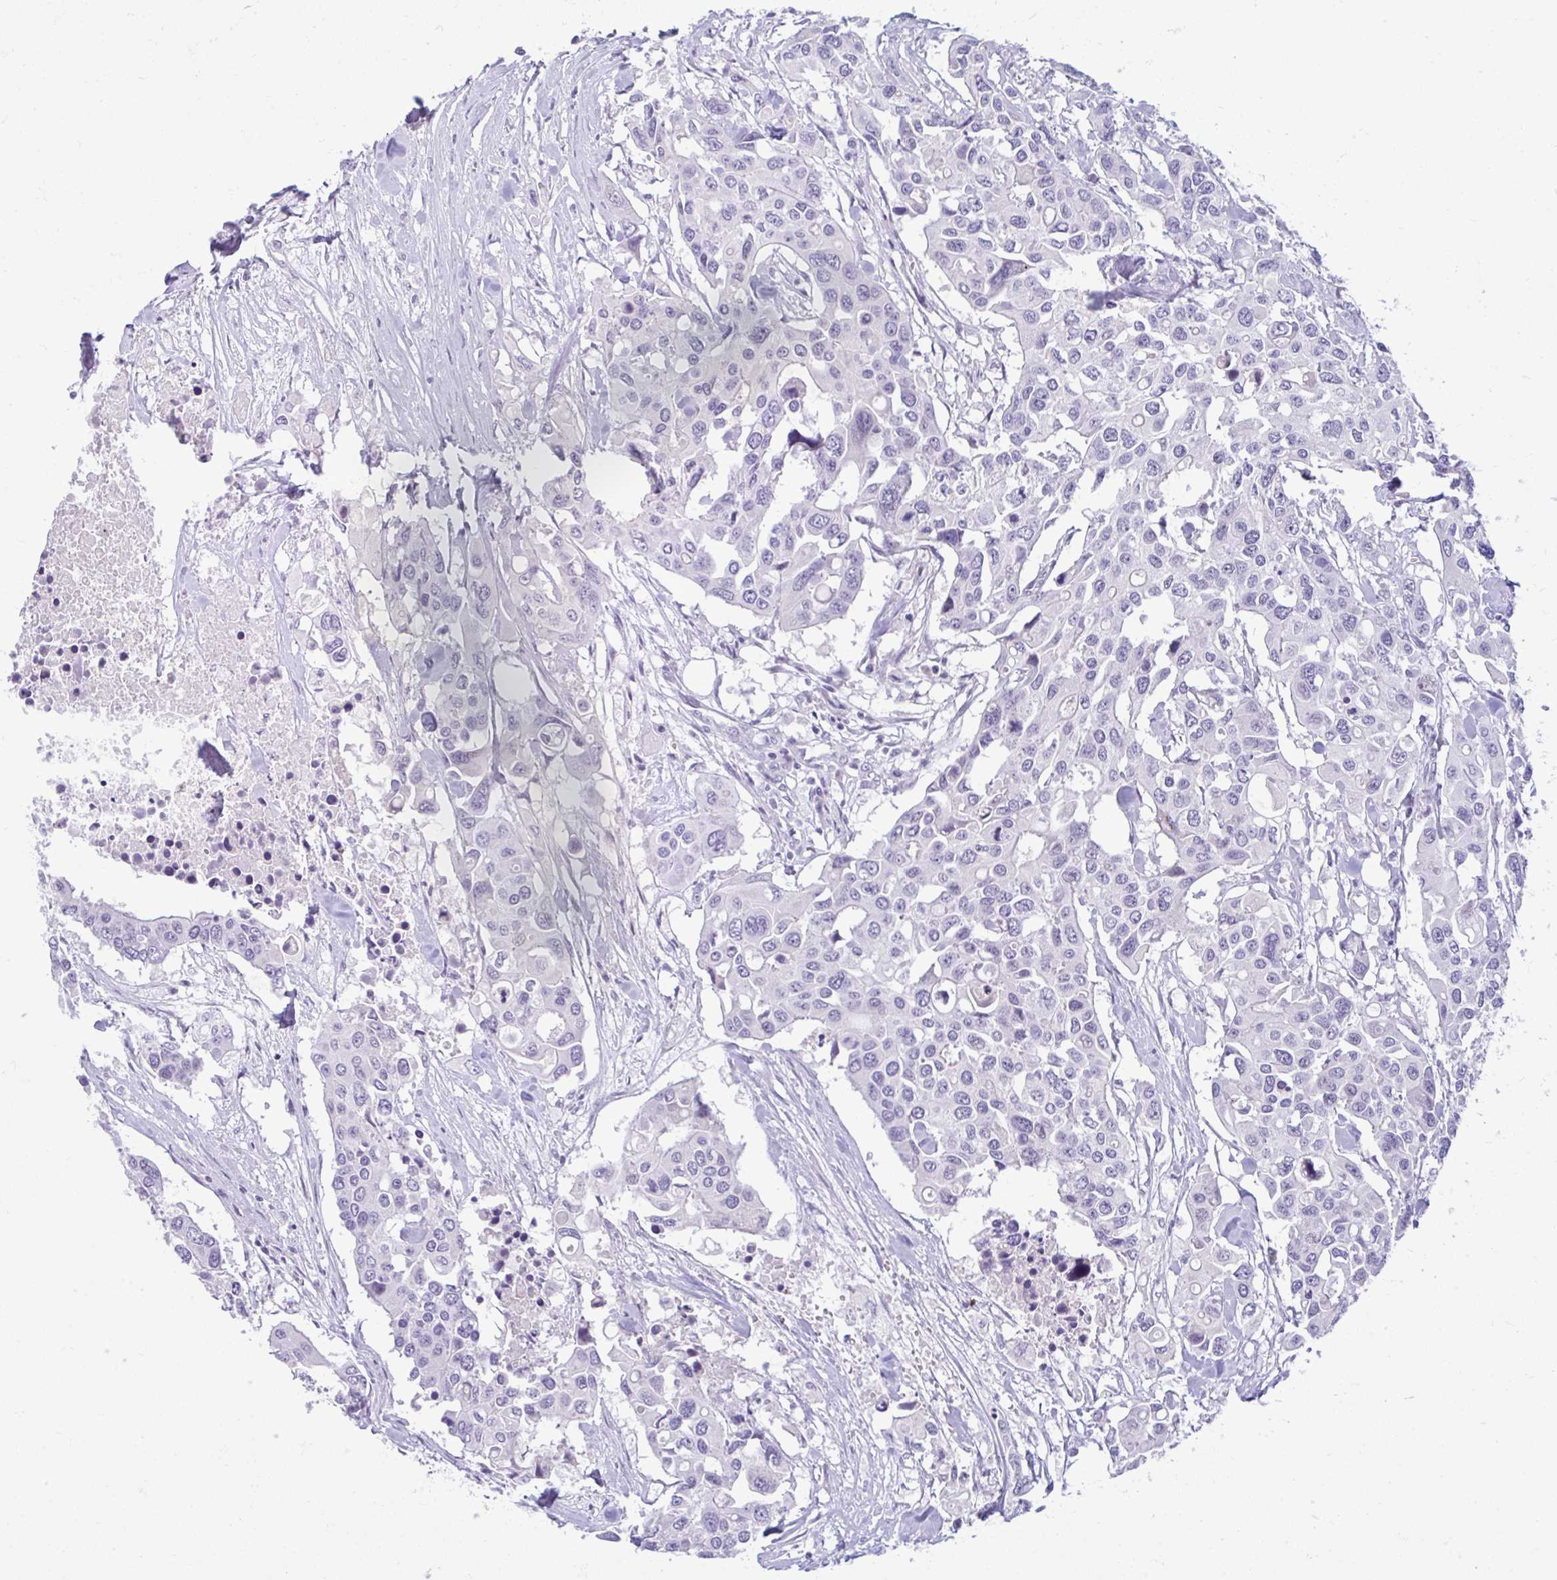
{"staining": {"intensity": "negative", "quantity": "none", "location": "none"}, "tissue": "colorectal cancer", "cell_type": "Tumor cells", "image_type": "cancer", "snomed": [{"axis": "morphology", "description": "Adenocarcinoma, NOS"}, {"axis": "topography", "description": "Colon"}], "caption": "Immunohistochemistry (IHC) of human colorectal cancer exhibits no staining in tumor cells.", "gene": "FAM153A", "patient": {"sex": "male", "age": 77}}